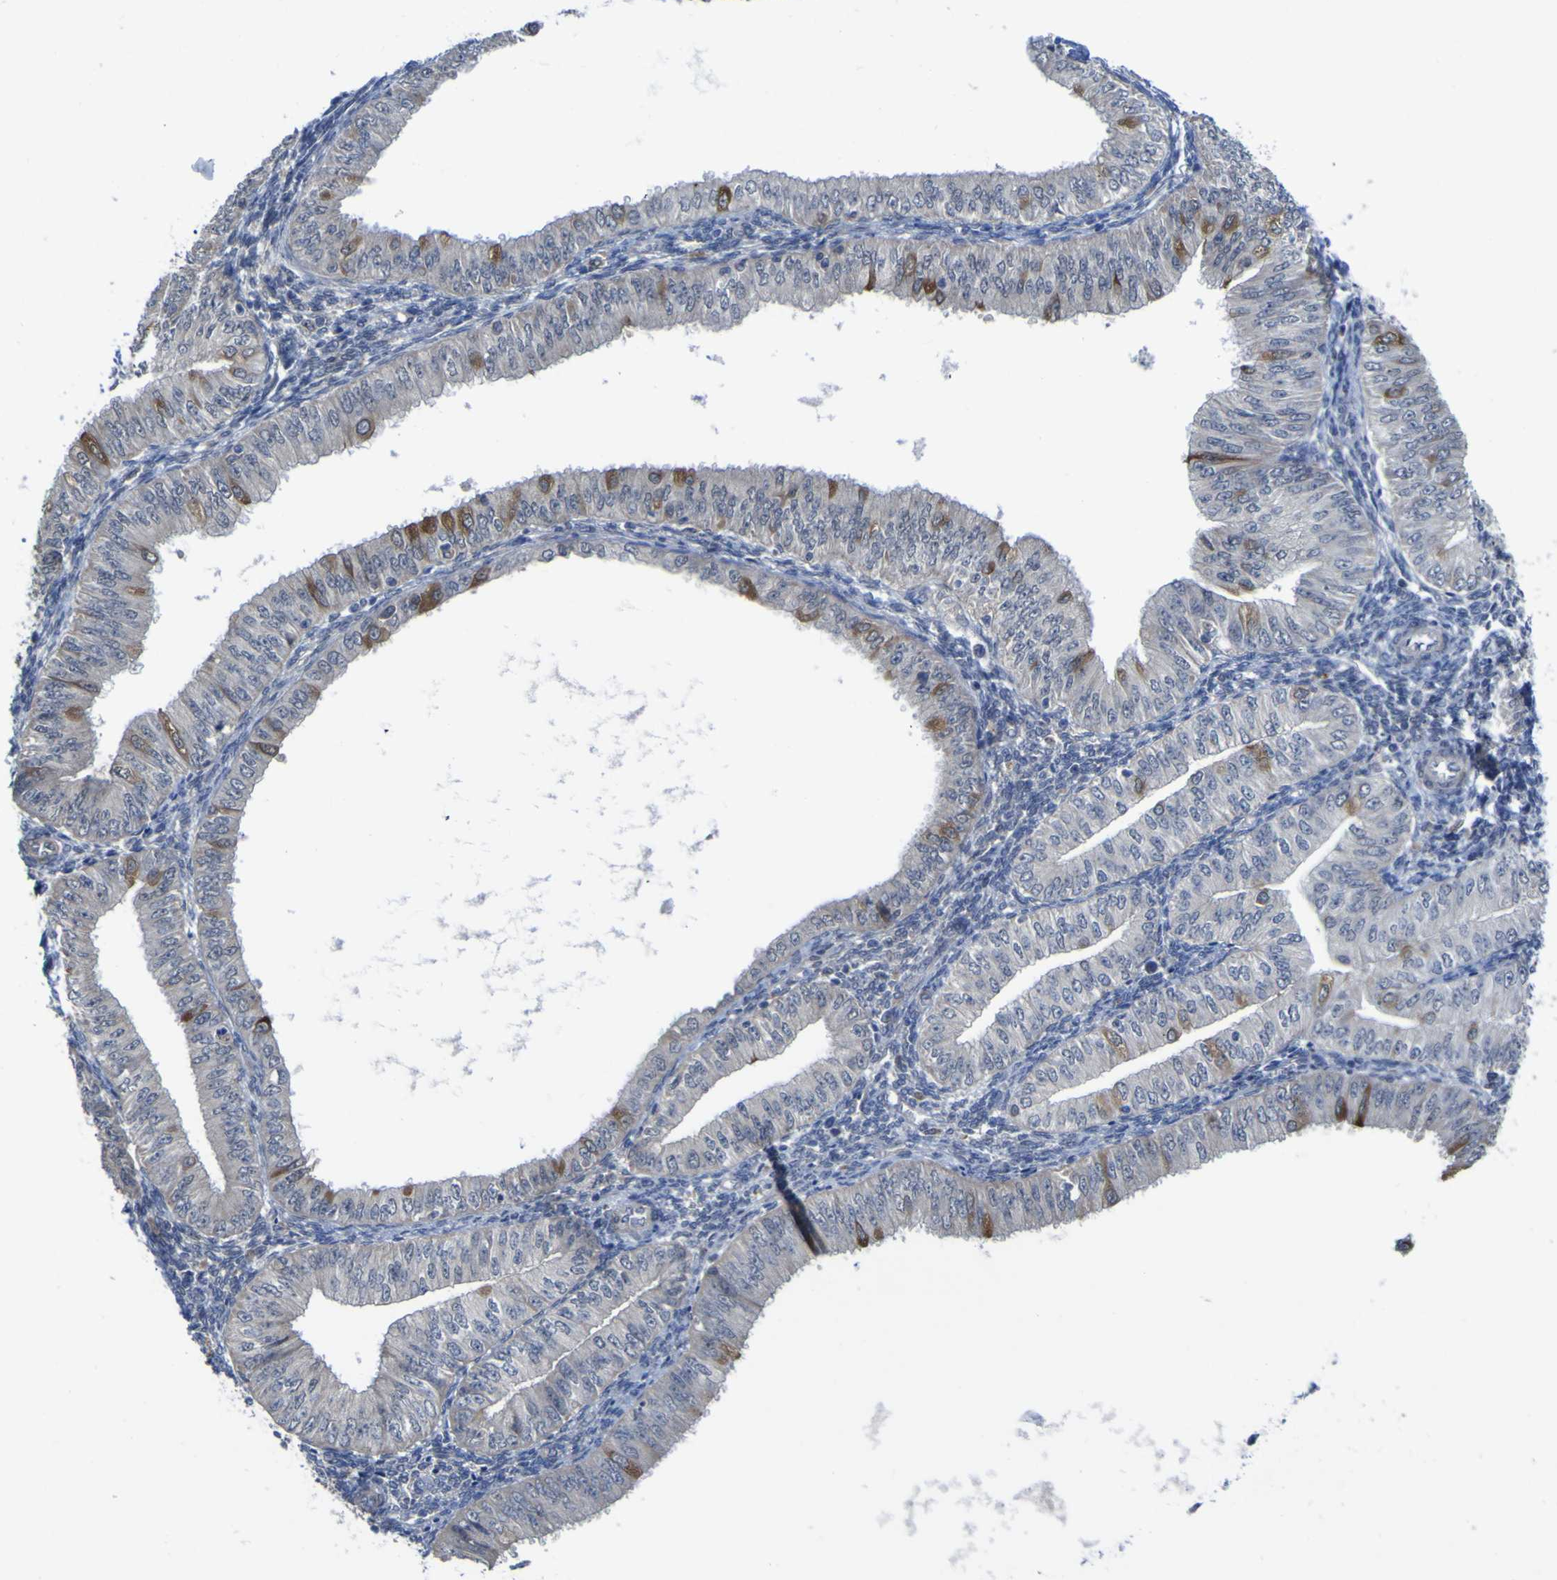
{"staining": {"intensity": "moderate", "quantity": "<25%", "location": "cytoplasmic/membranous"}, "tissue": "endometrial cancer", "cell_type": "Tumor cells", "image_type": "cancer", "snomed": [{"axis": "morphology", "description": "Normal tissue, NOS"}, {"axis": "morphology", "description": "Adenocarcinoma, NOS"}, {"axis": "topography", "description": "Endometrium"}], "caption": "Immunohistochemistry micrograph of neoplastic tissue: endometrial cancer stained using IHC displays low levels of moderate protein expression localized specifically in the cytoplasmic/membranous of tumor cells, appearing as a cytoplasmic/membranous brown color.", "gene": "TNFRSF11A", "patient": {"sex": "female", "age": 53}}